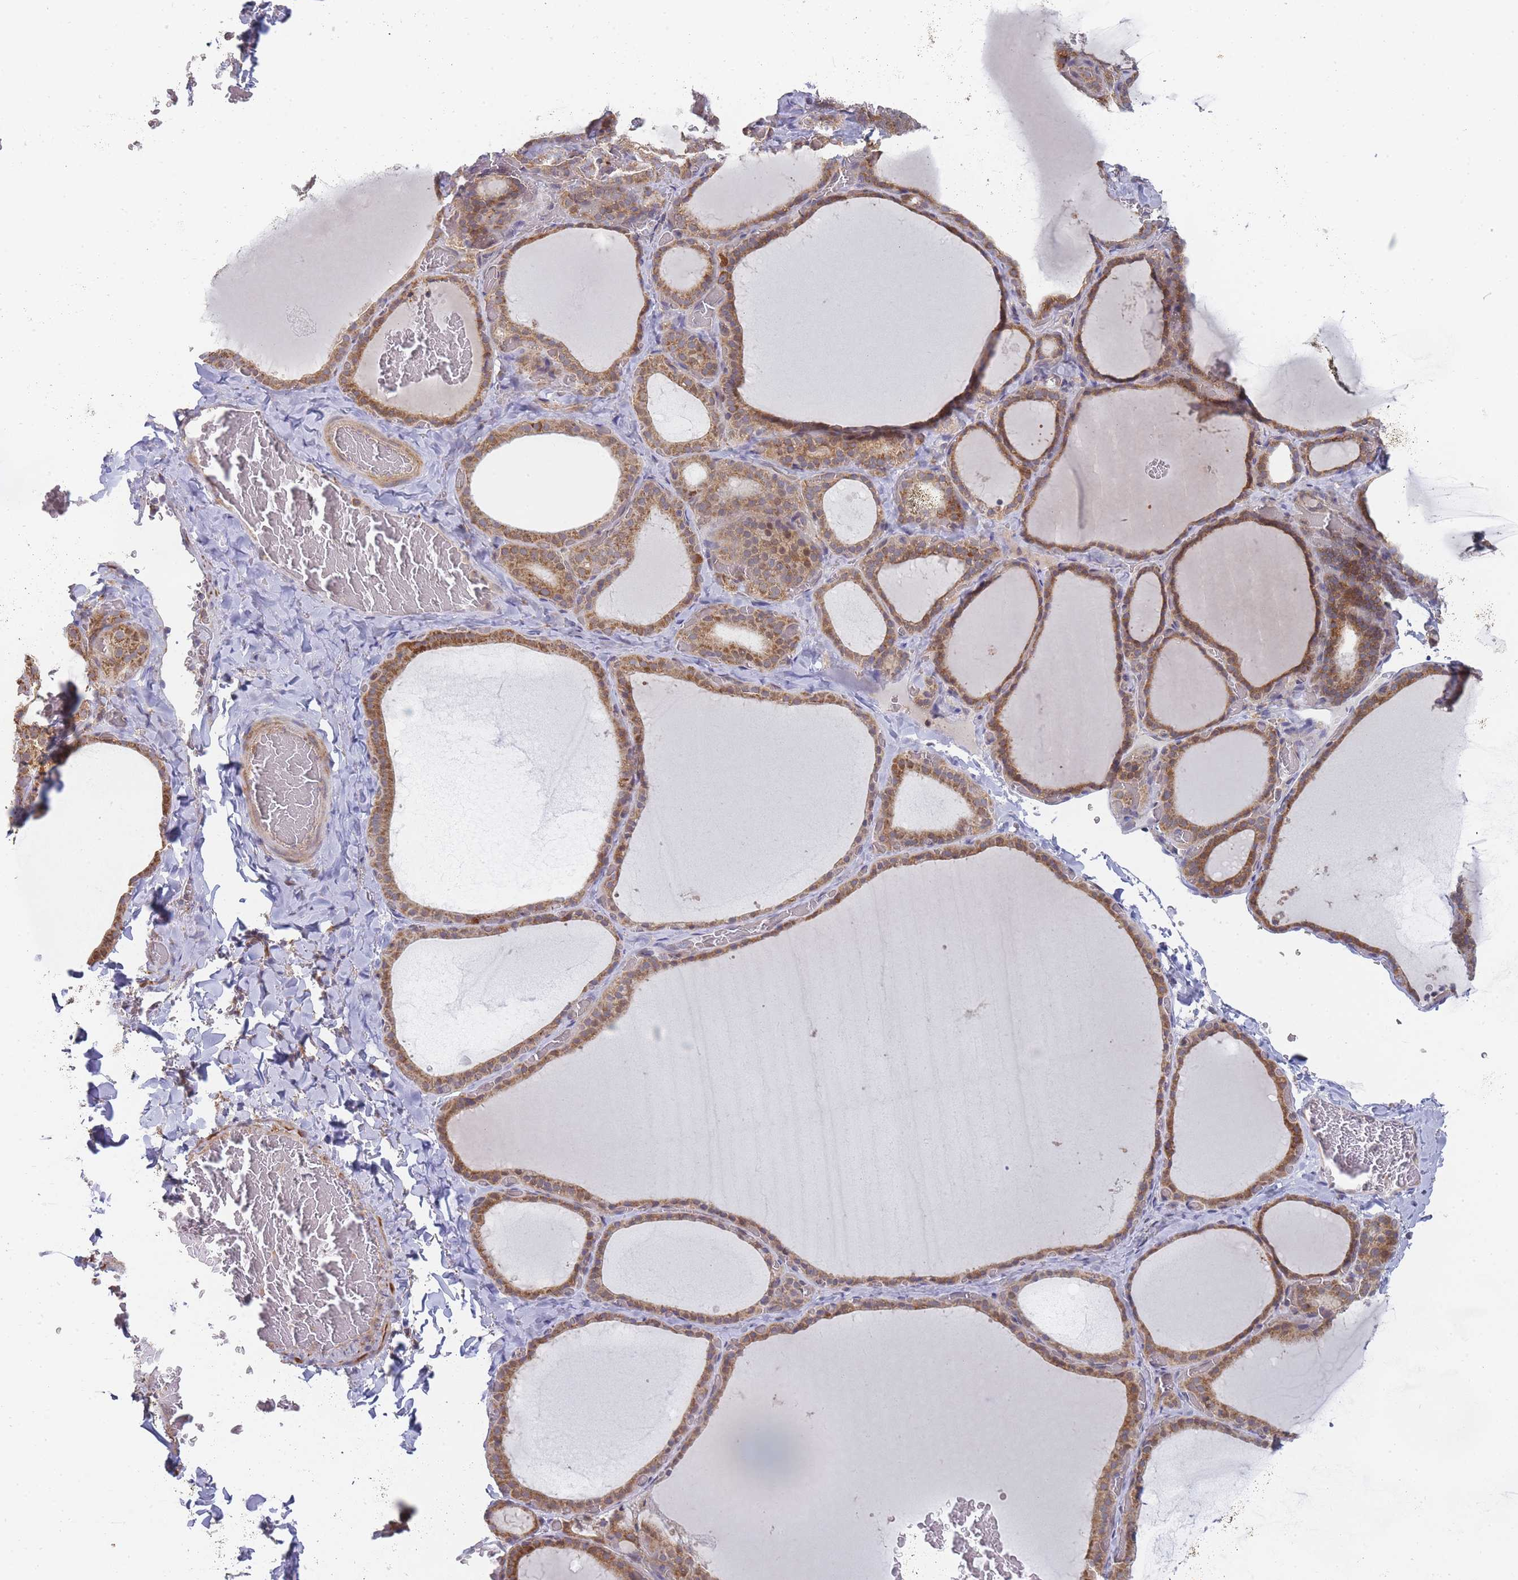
{"staining": {"intensity": "moderate", "quantity": ">75%", "location": "cytoplasmic/membranous"}, "tissue": "thyroid gland", "cell_type": "Glandular cells", "image_type": "normal", "snomed": [{"axis": "morphology", "description": "Normal tissue, NOS"}, {"axis": "topography", "description": "Thyroid gland"}], "caption": "Benign thyroid gland shows moderate cytoplasmic/membranous expression in approximately >75% of glandular cells.", "gene": "TRIM26", "patient": {"sex": "female", "age": 39}}